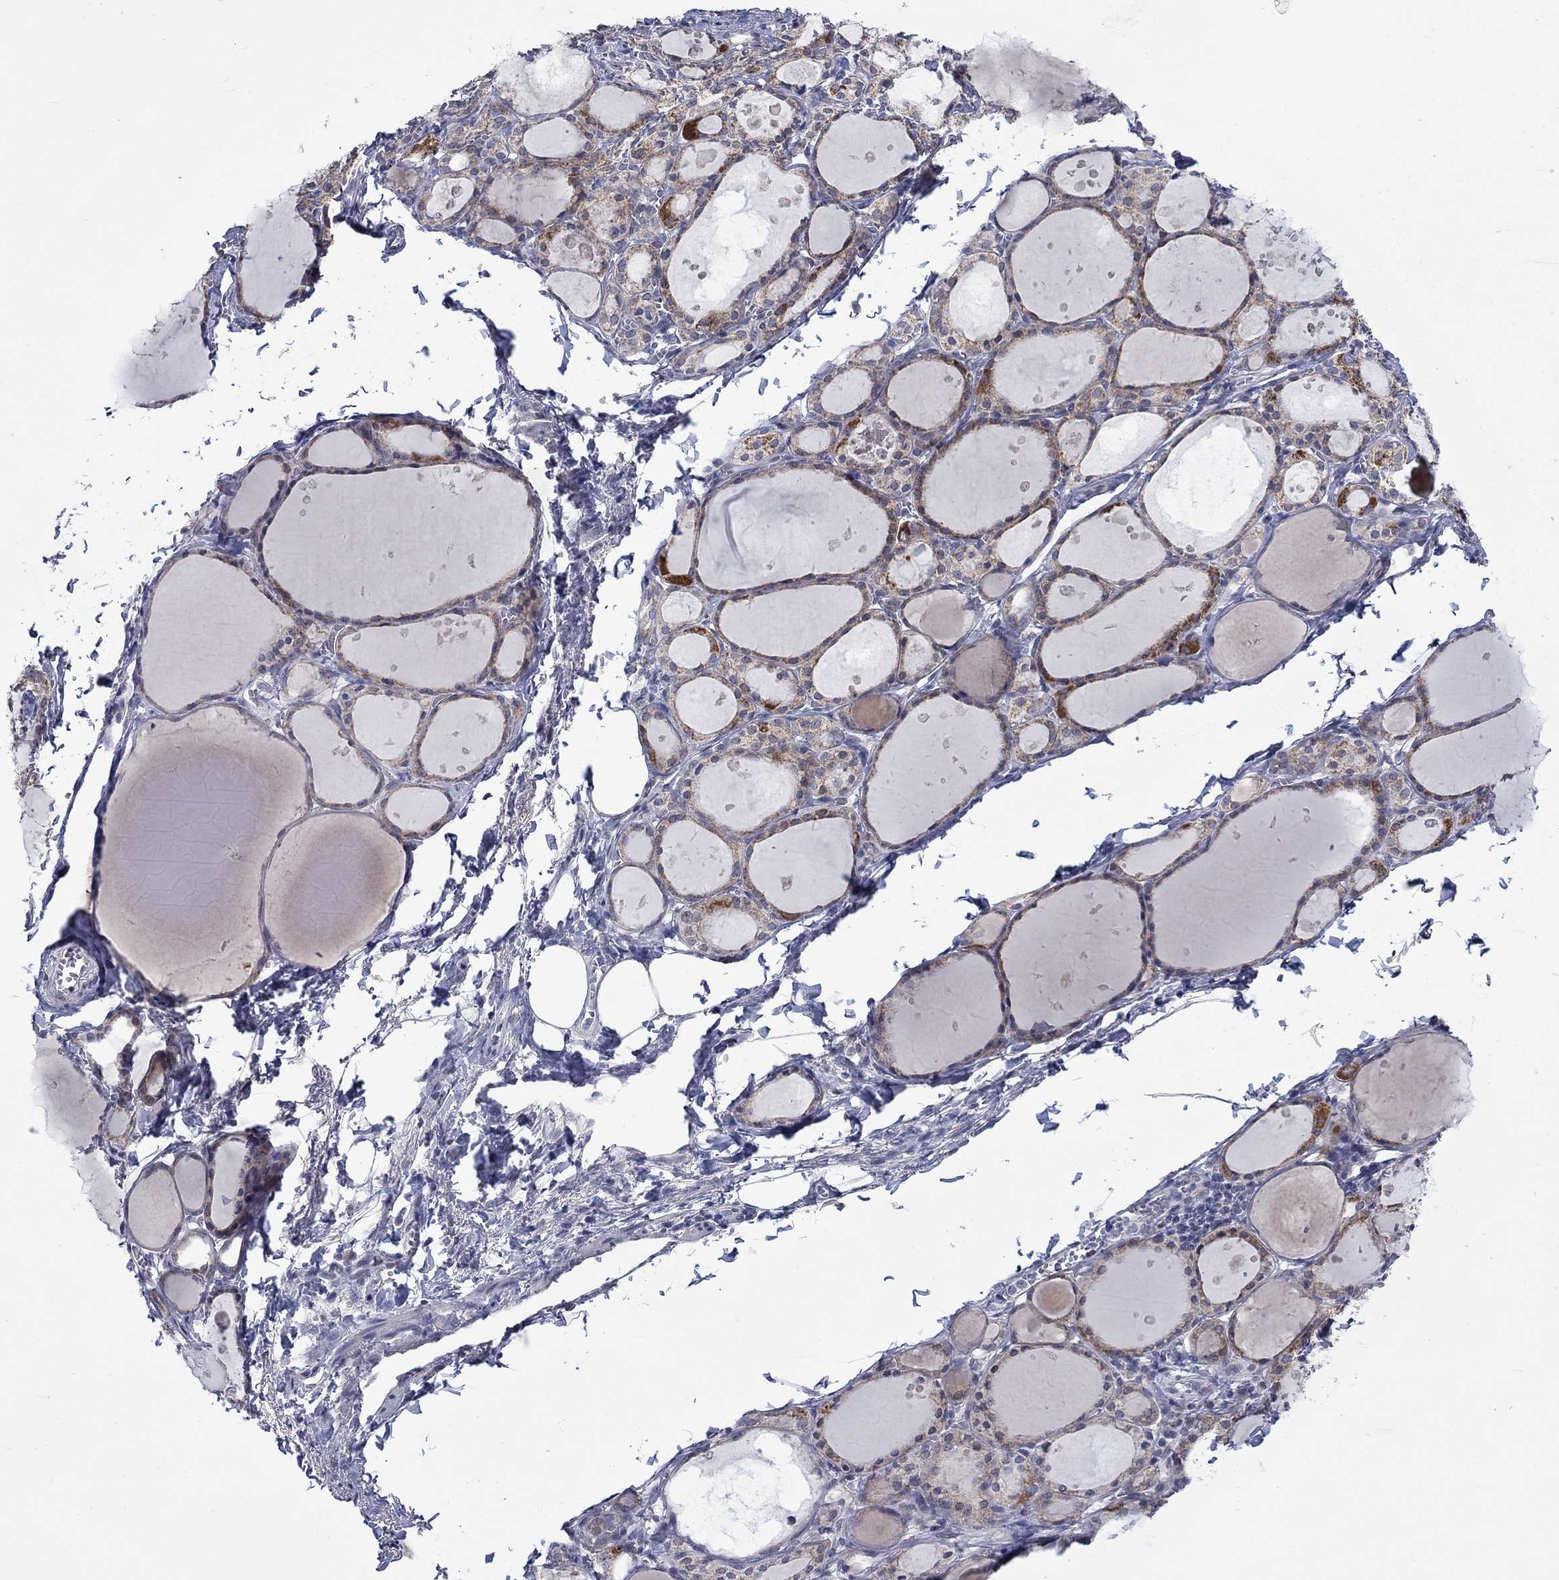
{"staining": {"intensity": "moderate", "quantity": "25%-75%", "location": "cytoplasmic/membranous"}, "tissue": "thyroid gland", "cell_type": "Glandular cells", "image_type": "normal", "snomed": [{"axis": "morphology", "description": "Normal tissue, NOS"}, {"axis": "topography", "description": "Thyroid gland"}], "caption": "Immunohistochemical staining of normal human thyroid gland exhibits 25%-75% levels of moderate cytoplasmic/membranous protein expression in about 25%-75% of glandular cells. (IHC, brightfield microscopy, high magnification).", "gene": "KCNJ16", "patient": {"sex": "male", "age": 68}}